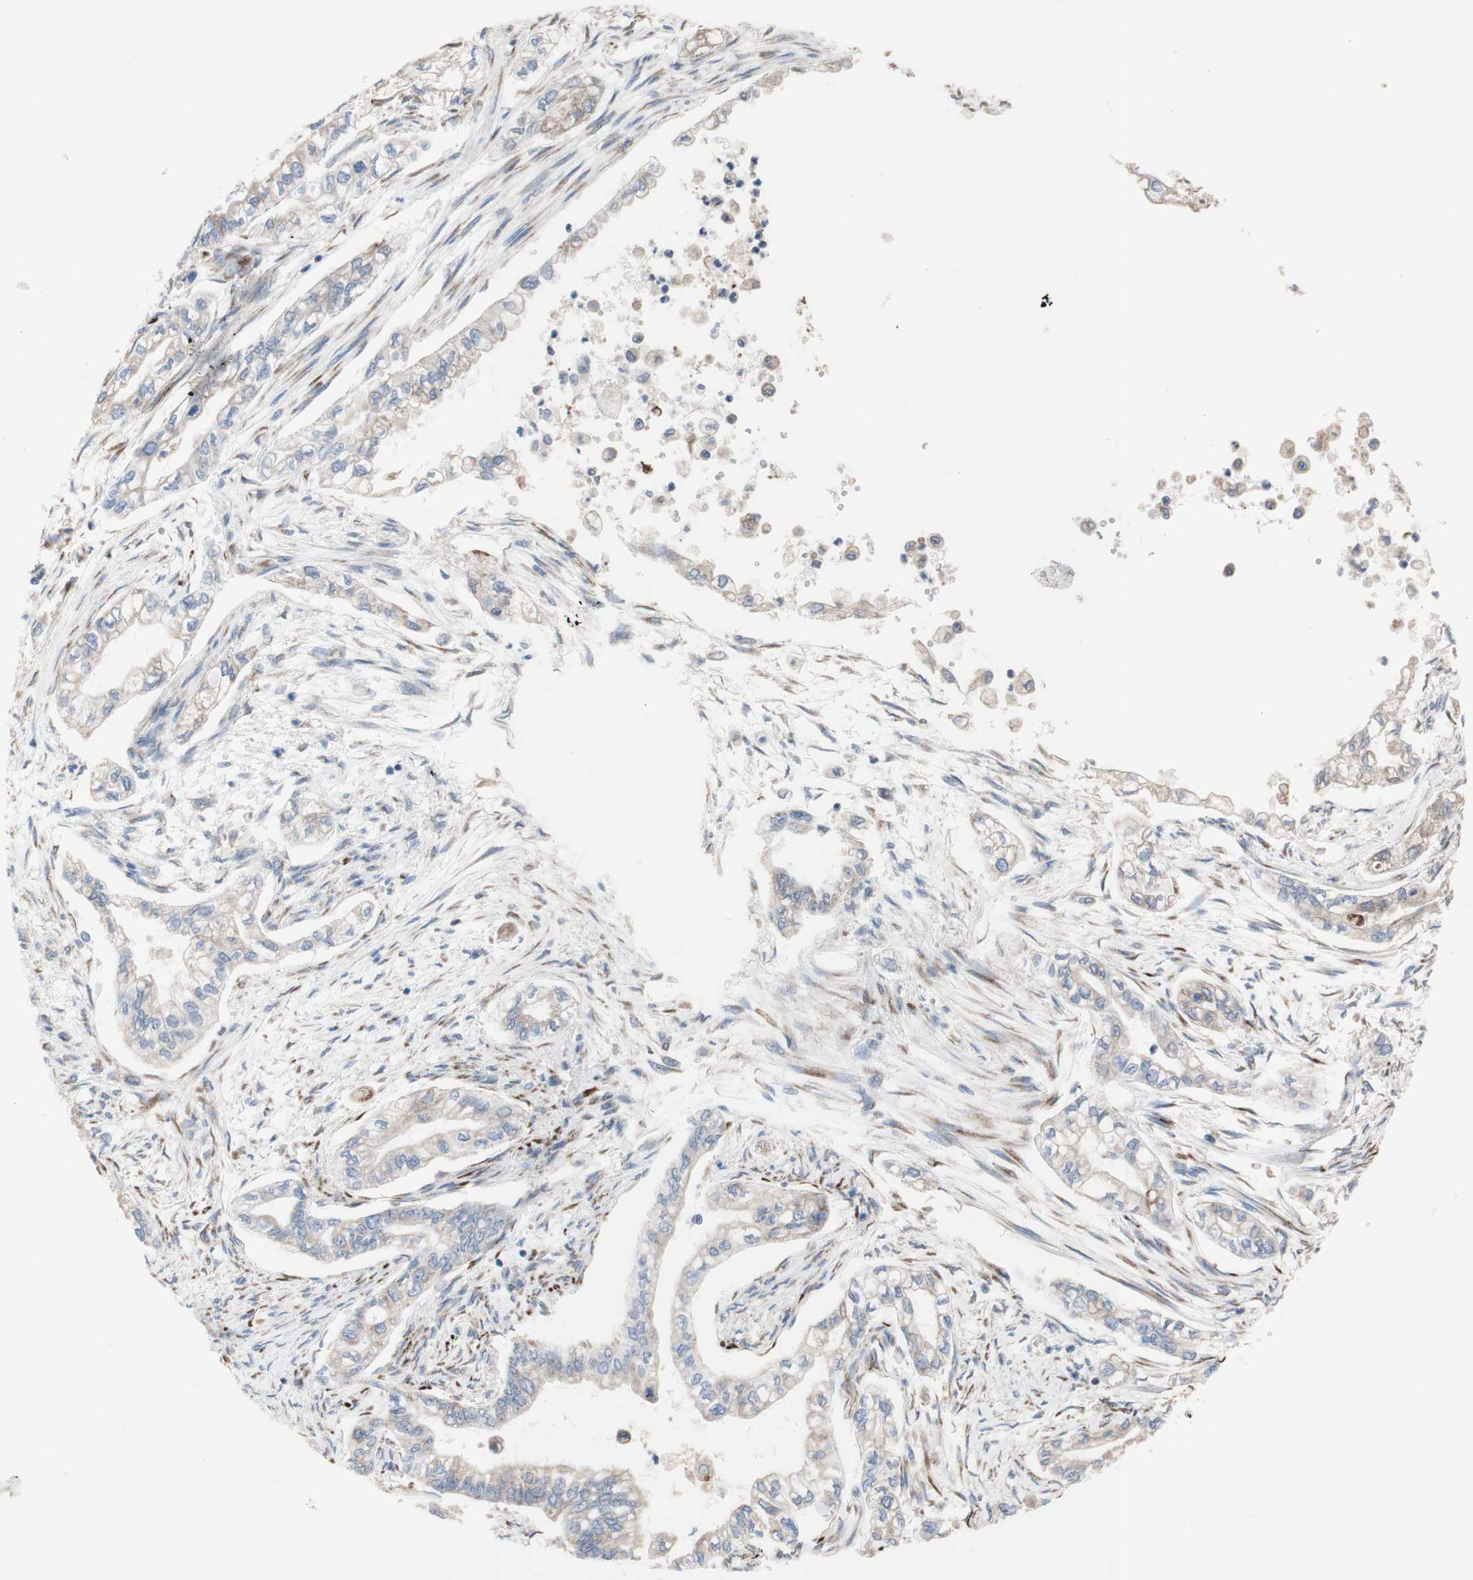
{"staining": {"intensity": "weak", "quantity": "<25%", "location": "cytoplasmic/membranous"}, "tissue": "pancreatic cancer", "cell_type": "Tumor cells", "image_type": "cancer", "snomed": [{"axis": "morphology", "description": "Normal tissue, NOS"}, {"axis": "topography", "description": "Pancreas"}], "caption": "DAB (3,3'-diaminobenzidine) immunohistochemical staining of pancreatic cancer shows no significant expression in tumor cells.", "gene": "AGPAT5", "patient": {"sex": "male", "age": 42}}